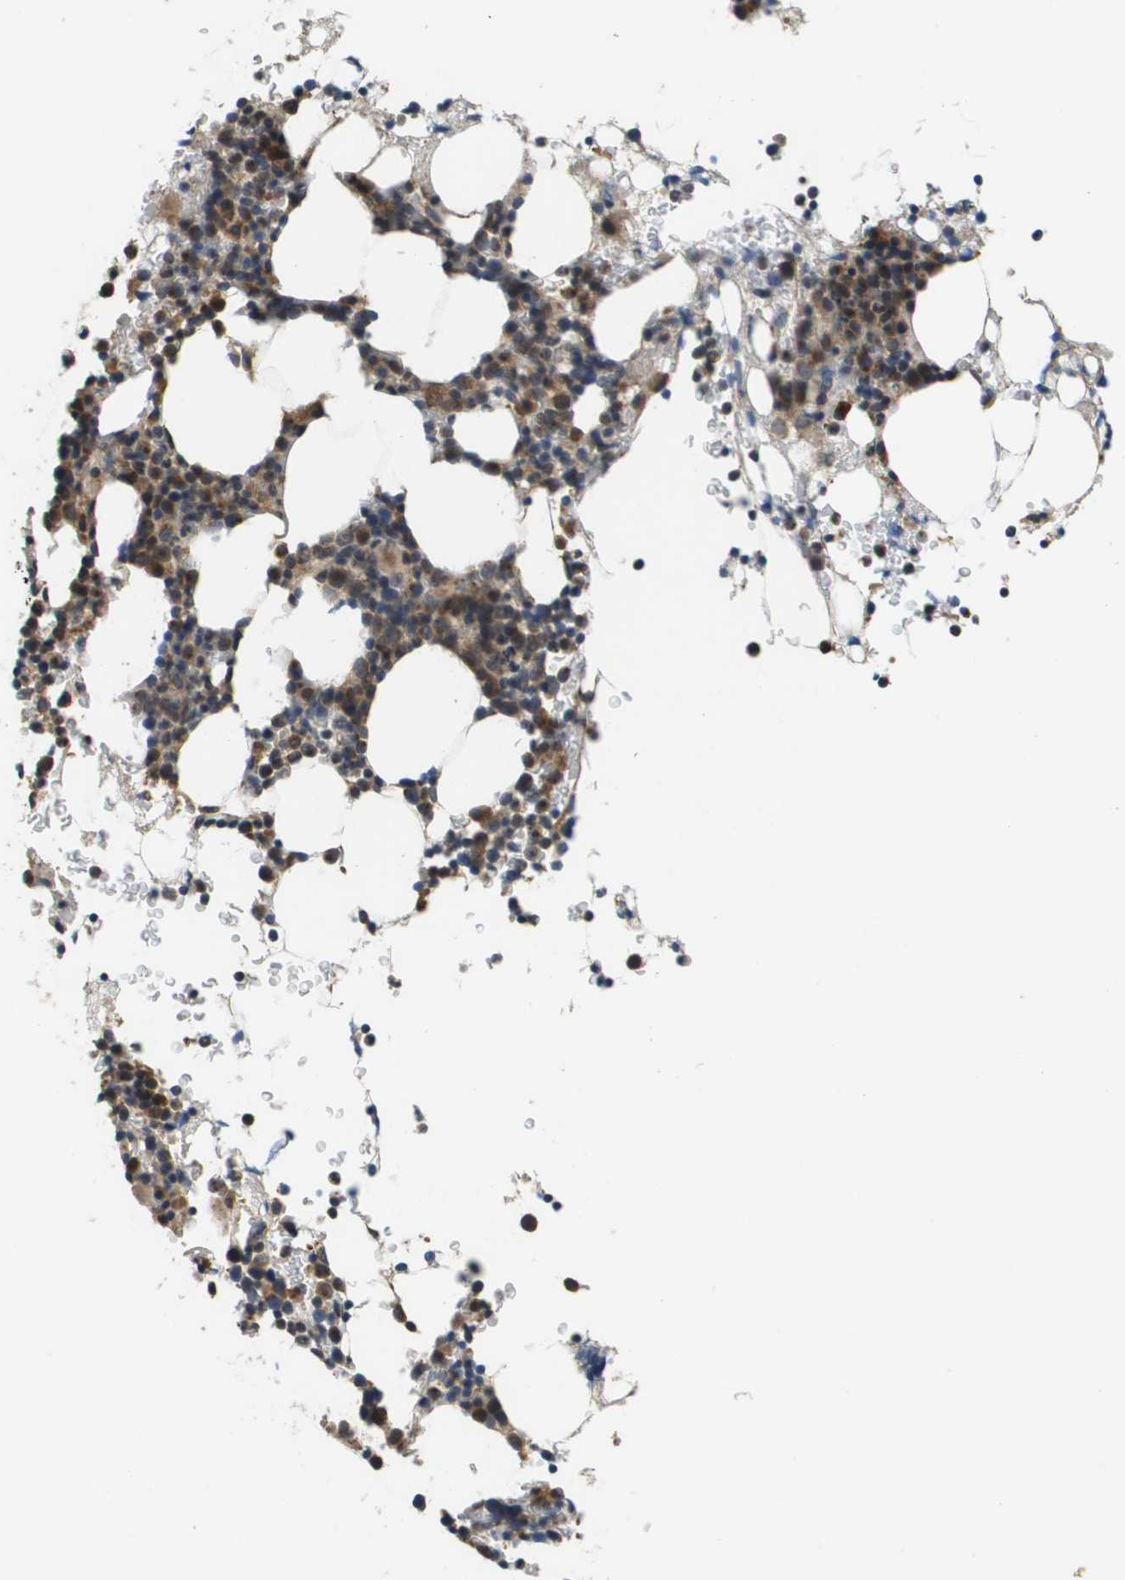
{"staining": {"intensity": "moderate", "quantity": ">75%", "location": "cytoplasmic/membranous,nuclear"}, "tissue": "bone marrow", "cell_type": "Hematopoietic cells", "image_type": "normal", "snomed": [{"axis": "morphology", "description": "Normal tissue, NOS"}, {"axis": "morphology", "description": "Inflammation, NOS"}, {"axis": "topography", "description": "Bone marrow"}], "caption": "A micrograph of bone marrow stained for a protein reveals moderate cytoplasmic/membranous,nuclear brown staining in hematopoietic cells. The staining was performed using DAB (3,3'-diaminobenzidine), with brown indicating positive protein expression. Nuclei are stained blue with hematoxylin.", "gene": "PCK1", "patient": {"sex": "female", "age": 84}}